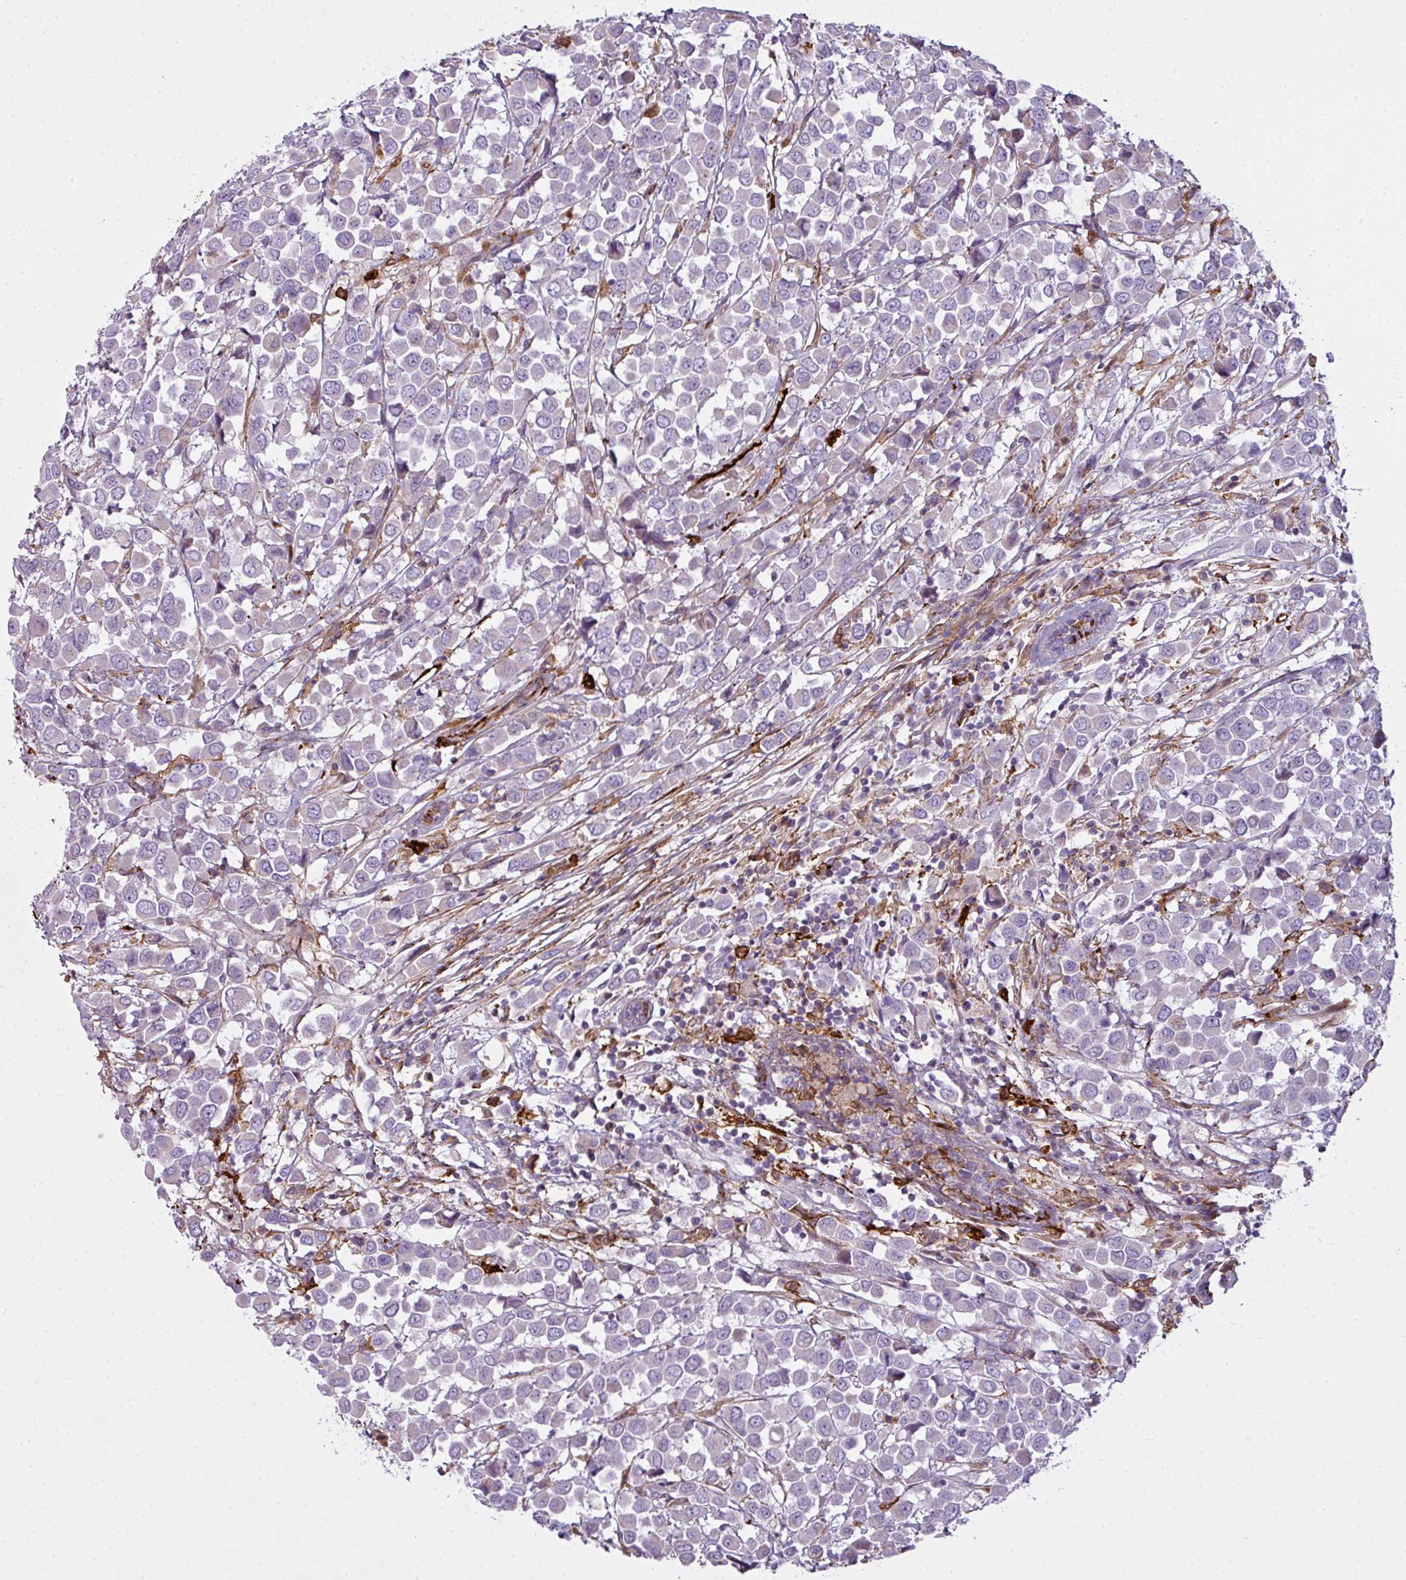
{"staining": {"intensity": "negative", "quantity": "none", "location": "none"}, "tissue": "breast cancer", "cell_type": "Tumor cells", "image_type": "cancer", "snomed": [{"axis": "morphology", "description": "Duct carcinoma"}, {"axis": "topography", "description": "Breast"}], "caption": "A high-resolution photomicrograph shows immunohistochemistry (IHC) staining of breast invasive ductal carcinoma, which shows no significant expression in tumor cells.", "gene": "COL8A1", "patient": {"sex": "female", "age": 61}}